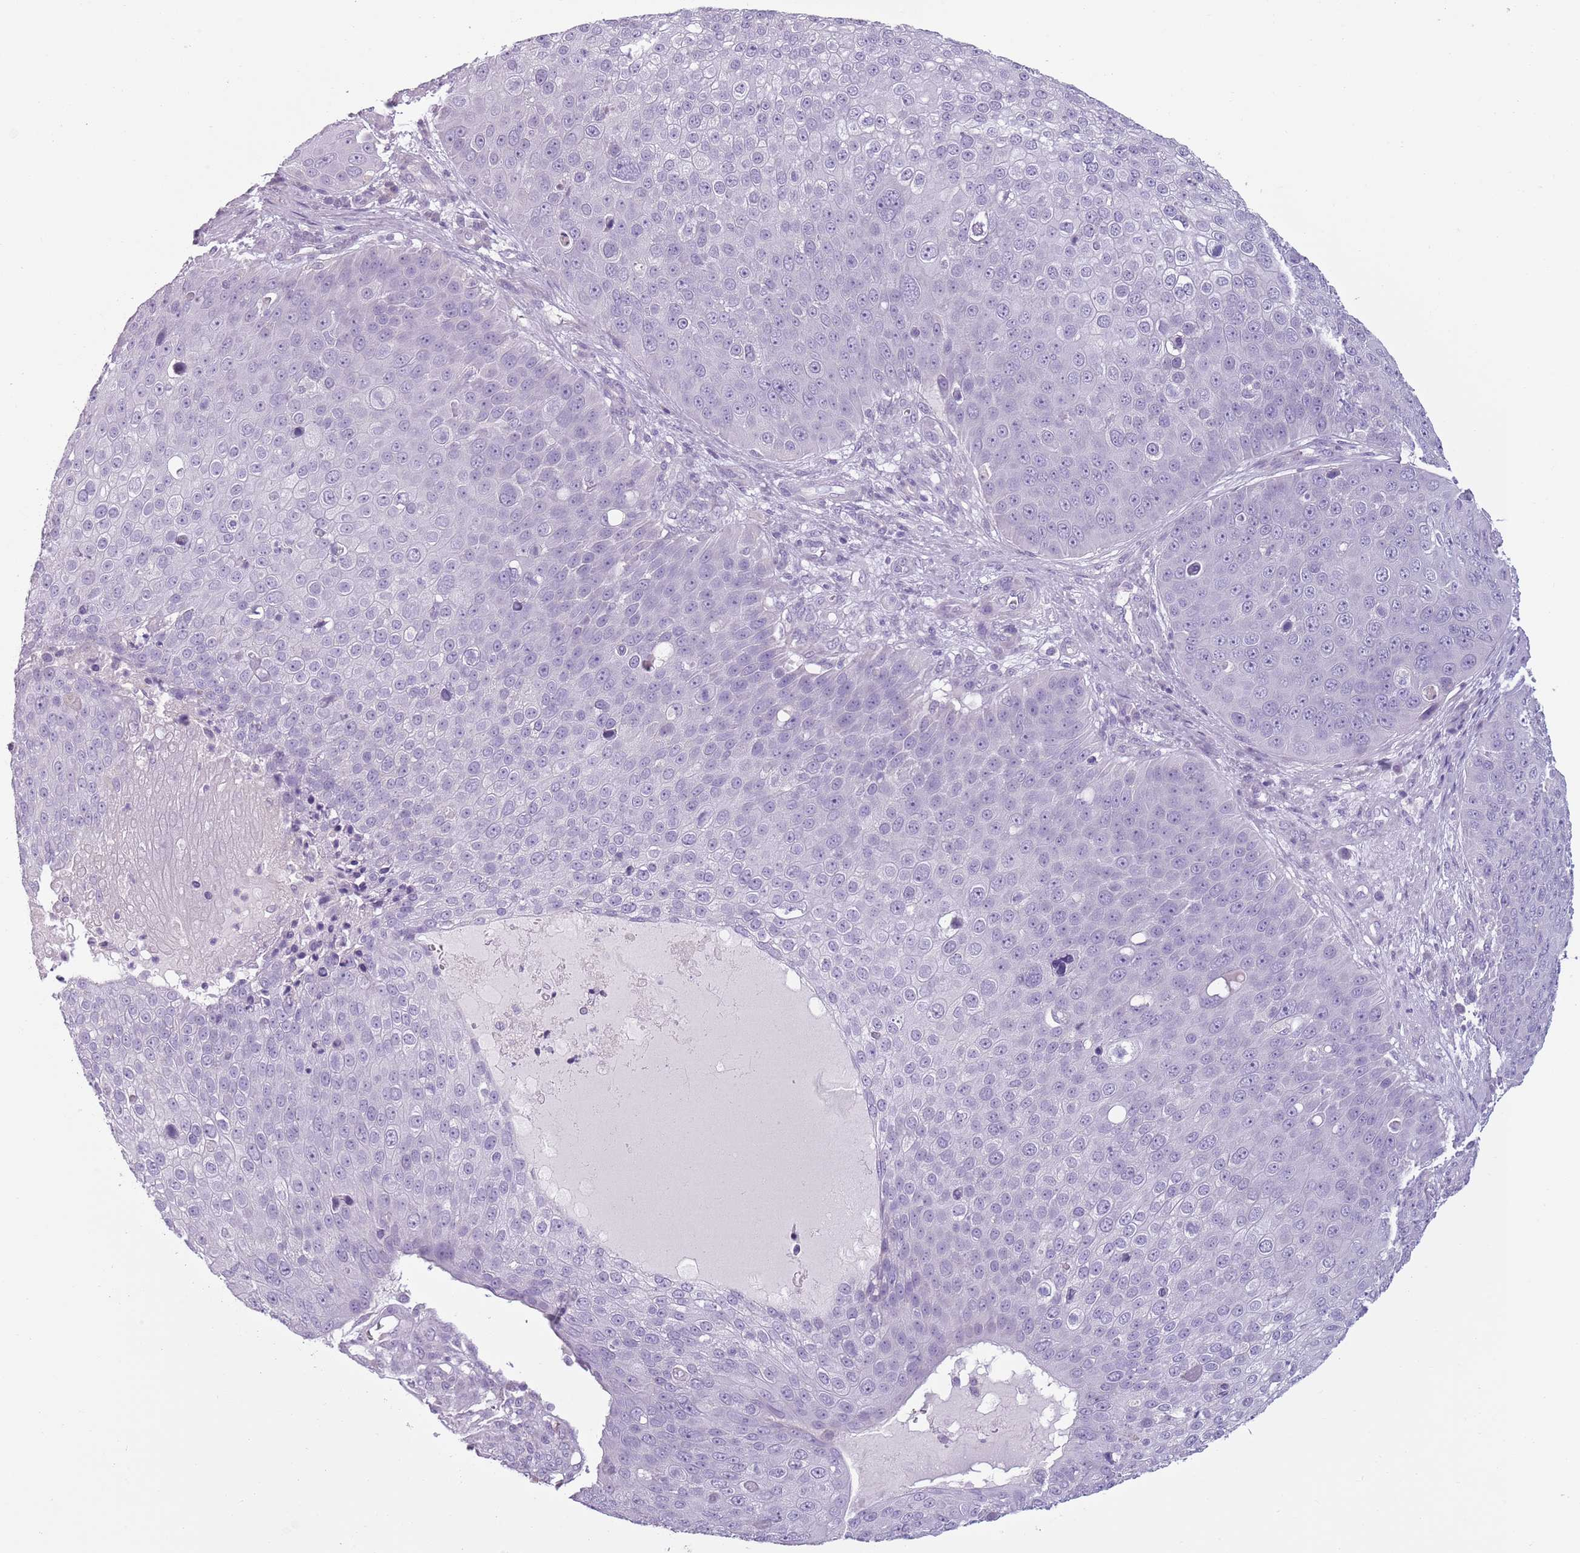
{"staining": {"intensity": "negative", "quantity": "none", "location": "none"}, "tissue": "skin cancer", "cell_type": "Tumor cells", "image_type": "cancer", "snomed": [{"axis": "morphology", "description": "Squamous cell carcinoma, NOS"}, {"axis": "topography", "description": "Skin"}], "caption": "High magnification brightfield microscopy of squamous cell carcinoma (skin) stained with DAB (brown) and counterstained with hematoxylin (blue): tumor cells show no significant expression.", "gene": "MEGF8", "patient": {"sex": "male", "age": 71}}